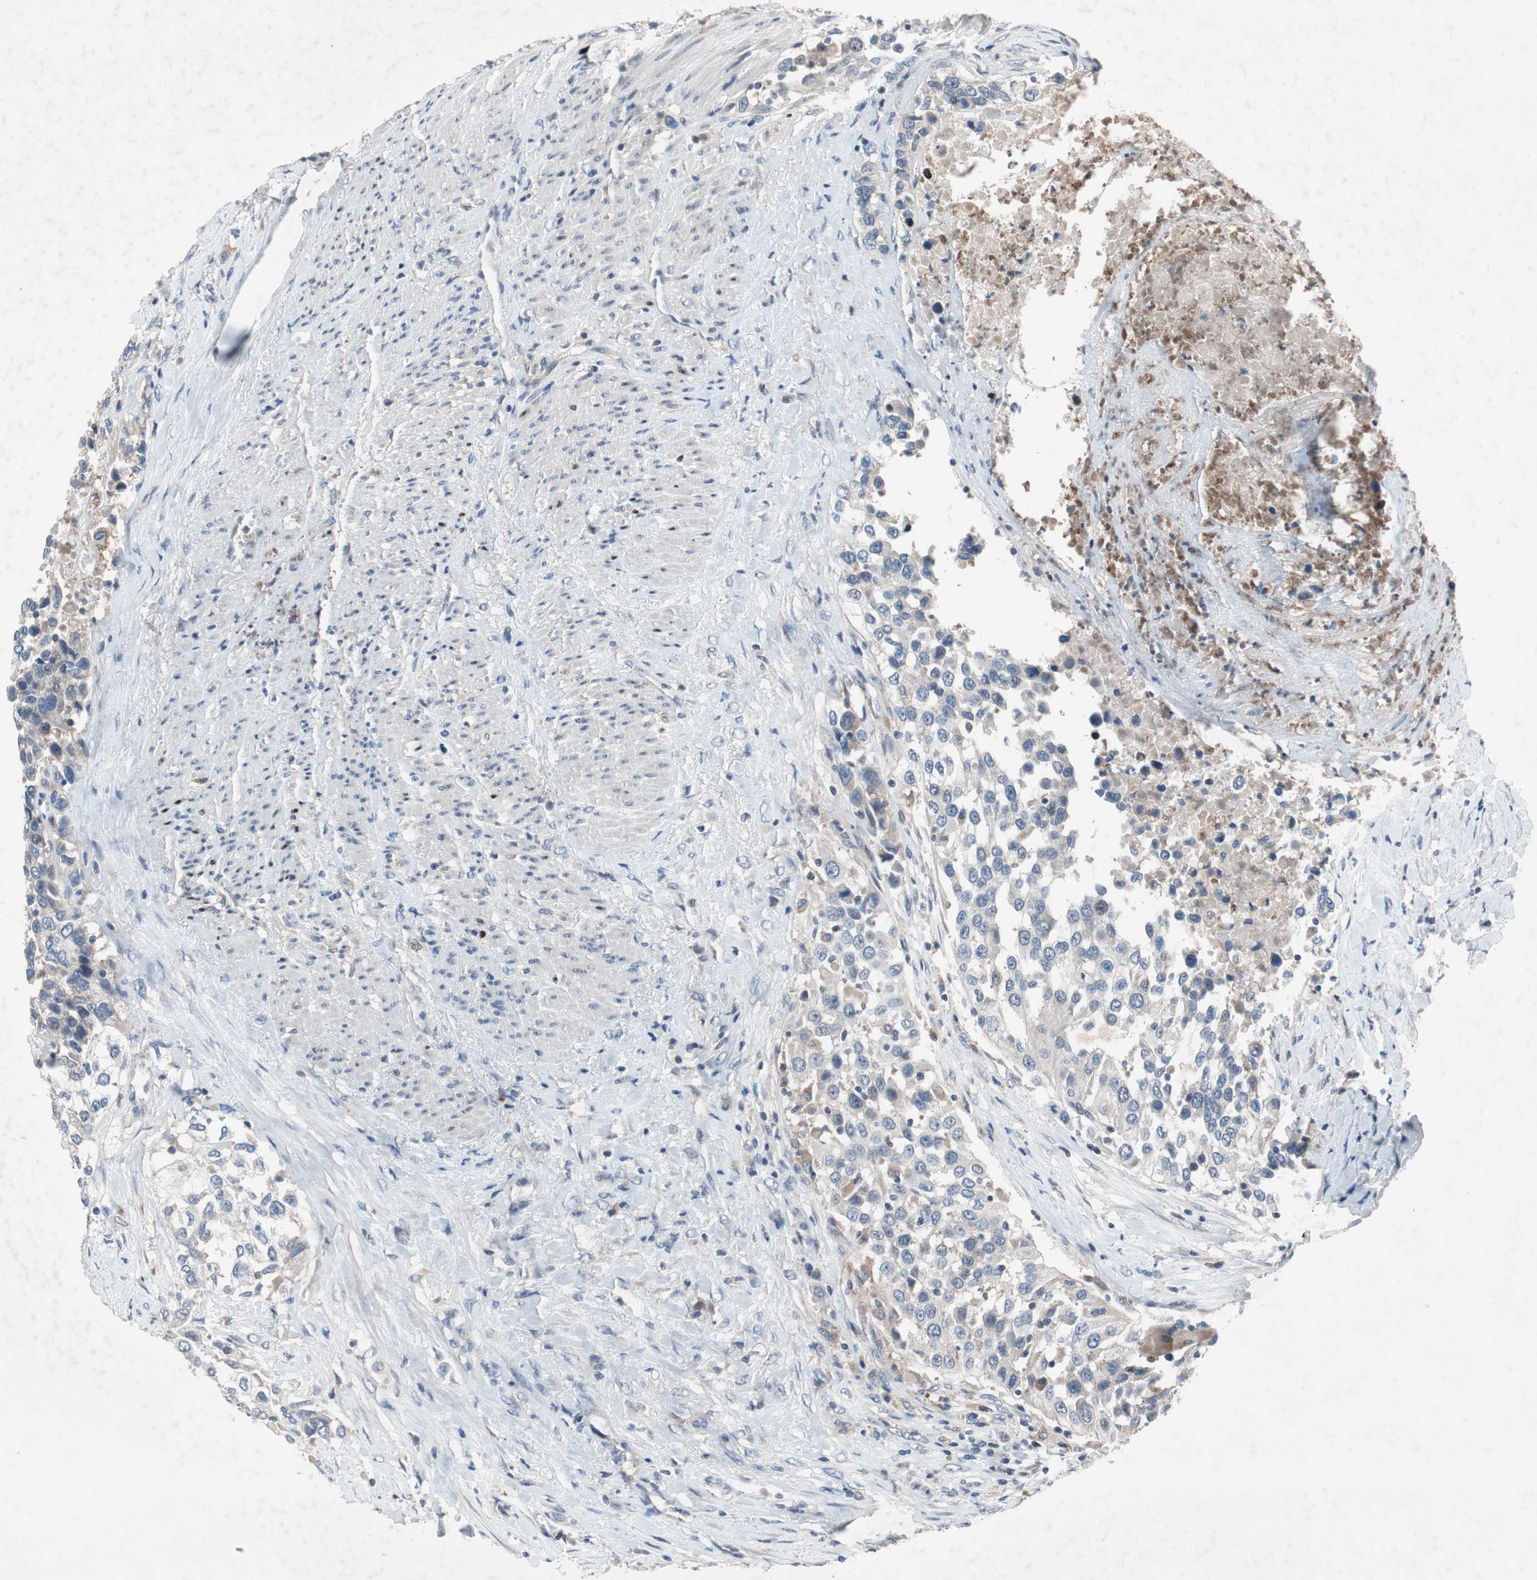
{"staining": {"intensity": "negative", "quantity": "none", "location": "none"}, "tissue": "urothelial cancer", "cell_type": "Tumor cells", "image_type": "cancer", "snomed": [{"axis": "morphology", "description": "Urothelial carcinoma, High grade"}, {"axis": "topography", "description": "Urinary bladder"}], "caption": "Immunohistochemical staining of urothelial cancer demonstrates no significant staining in tumor cells. The staining was performed using DAB to visualize the protein expression in brown, while the nuclei were stained in blue with hematoxylin (Magnification: 20x).", "gene": "MUTYH", "patient": {"sex": "female", "age": 80}}